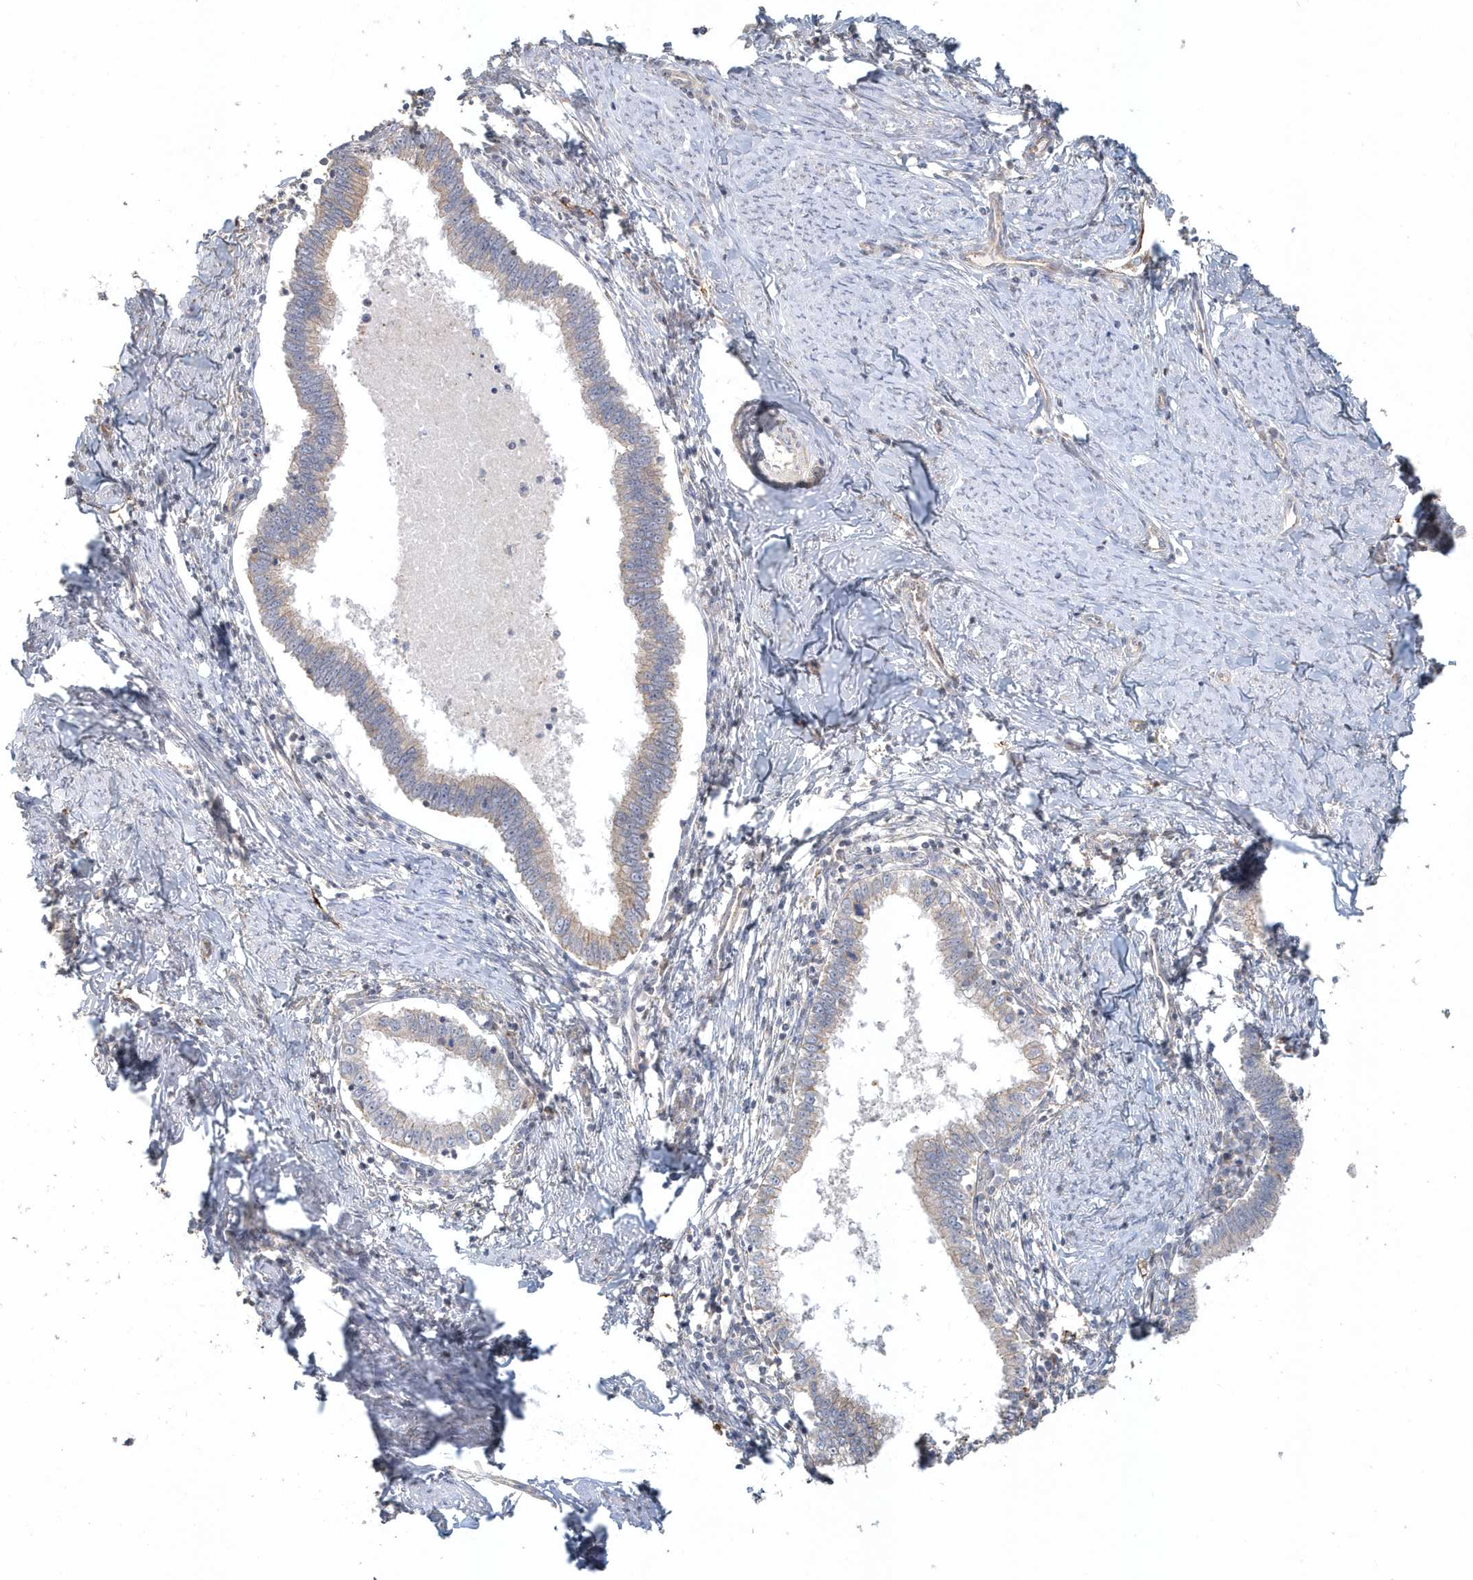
{"staining": {"intensity": "weak", "quantity": "<25%", "location": "cytoplasmic/membranous"}, "tissue": "cervical cancer", "cell_type": "Tumor cells", "image_type": "cancer", "snomed": [{"axis": "morphology", "description": "Adenocarcinoma, NOS"}, {"axis": "topography", "description": "Cervix"}], "caption": "Human cervical adenocarcinoma stained for a protein using immunohistochemistry reveals no positivity in tumor cells.", "gene": "MMRN1", "patient": {"sex": "female", "age": 36}}